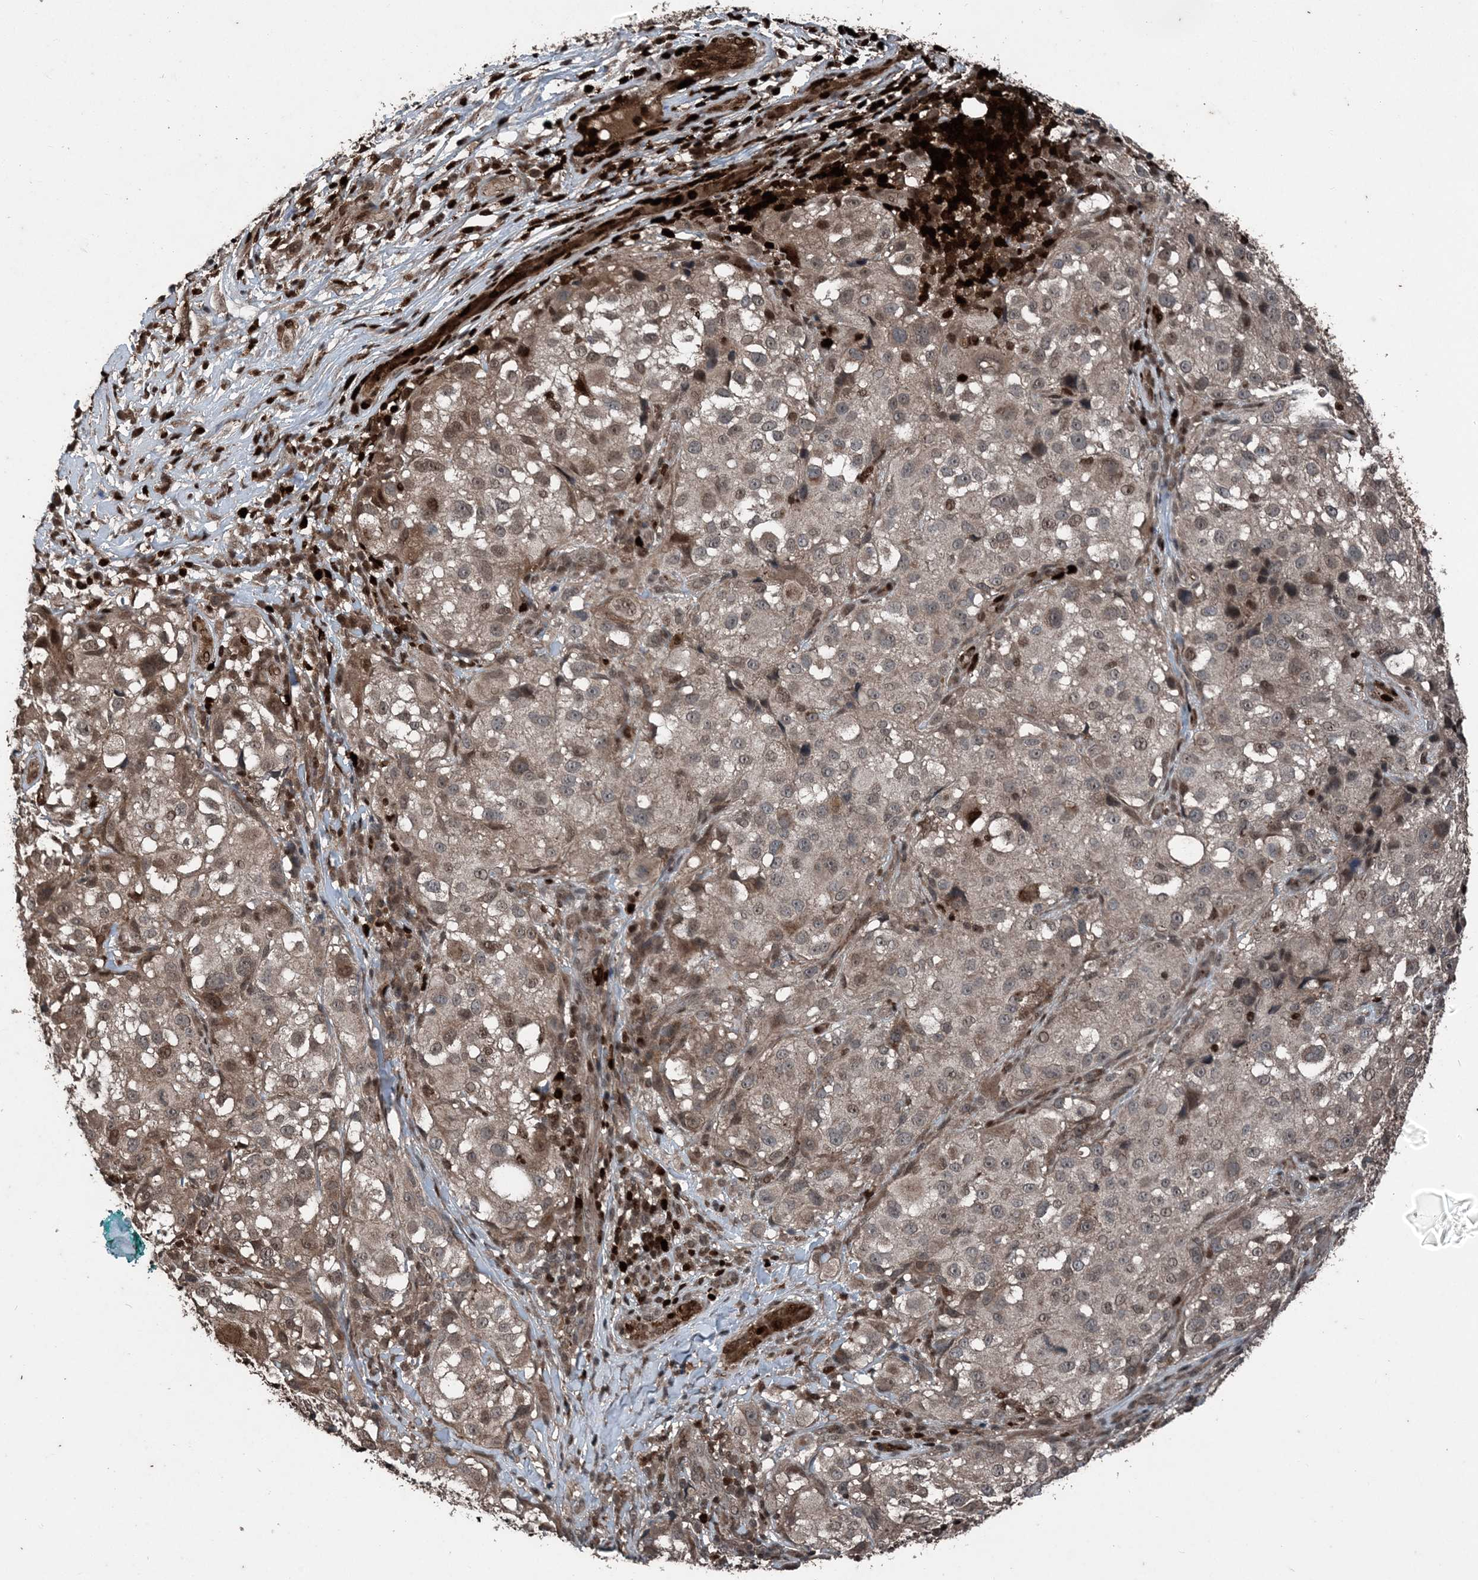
{"staining": {"intensity": "weak", "quantity": "25%-75%", "location": "cytoplasmic/membranous,nuclear"}, "tissue": "melanoma", "cell_type": "Tumor cells", "image_type": "cancer", "snomed": [{"axis": "morphology", "description": "Necrosis, NOS"}, {"axis": "morphology", "description": "Malignant melanoma, NOS"}, {"axis": "topography", "description": "Skin"}], "caption": "The immunohistochemical stain shows weak cytoplasmic/membranous and nuclear expression in tumor cells of melanoma tissue. (DAB = brown stain, brightfield microscopy at high magnification).", "gene": "CFL1", "patient": {"sex": "female", "age": 87}}